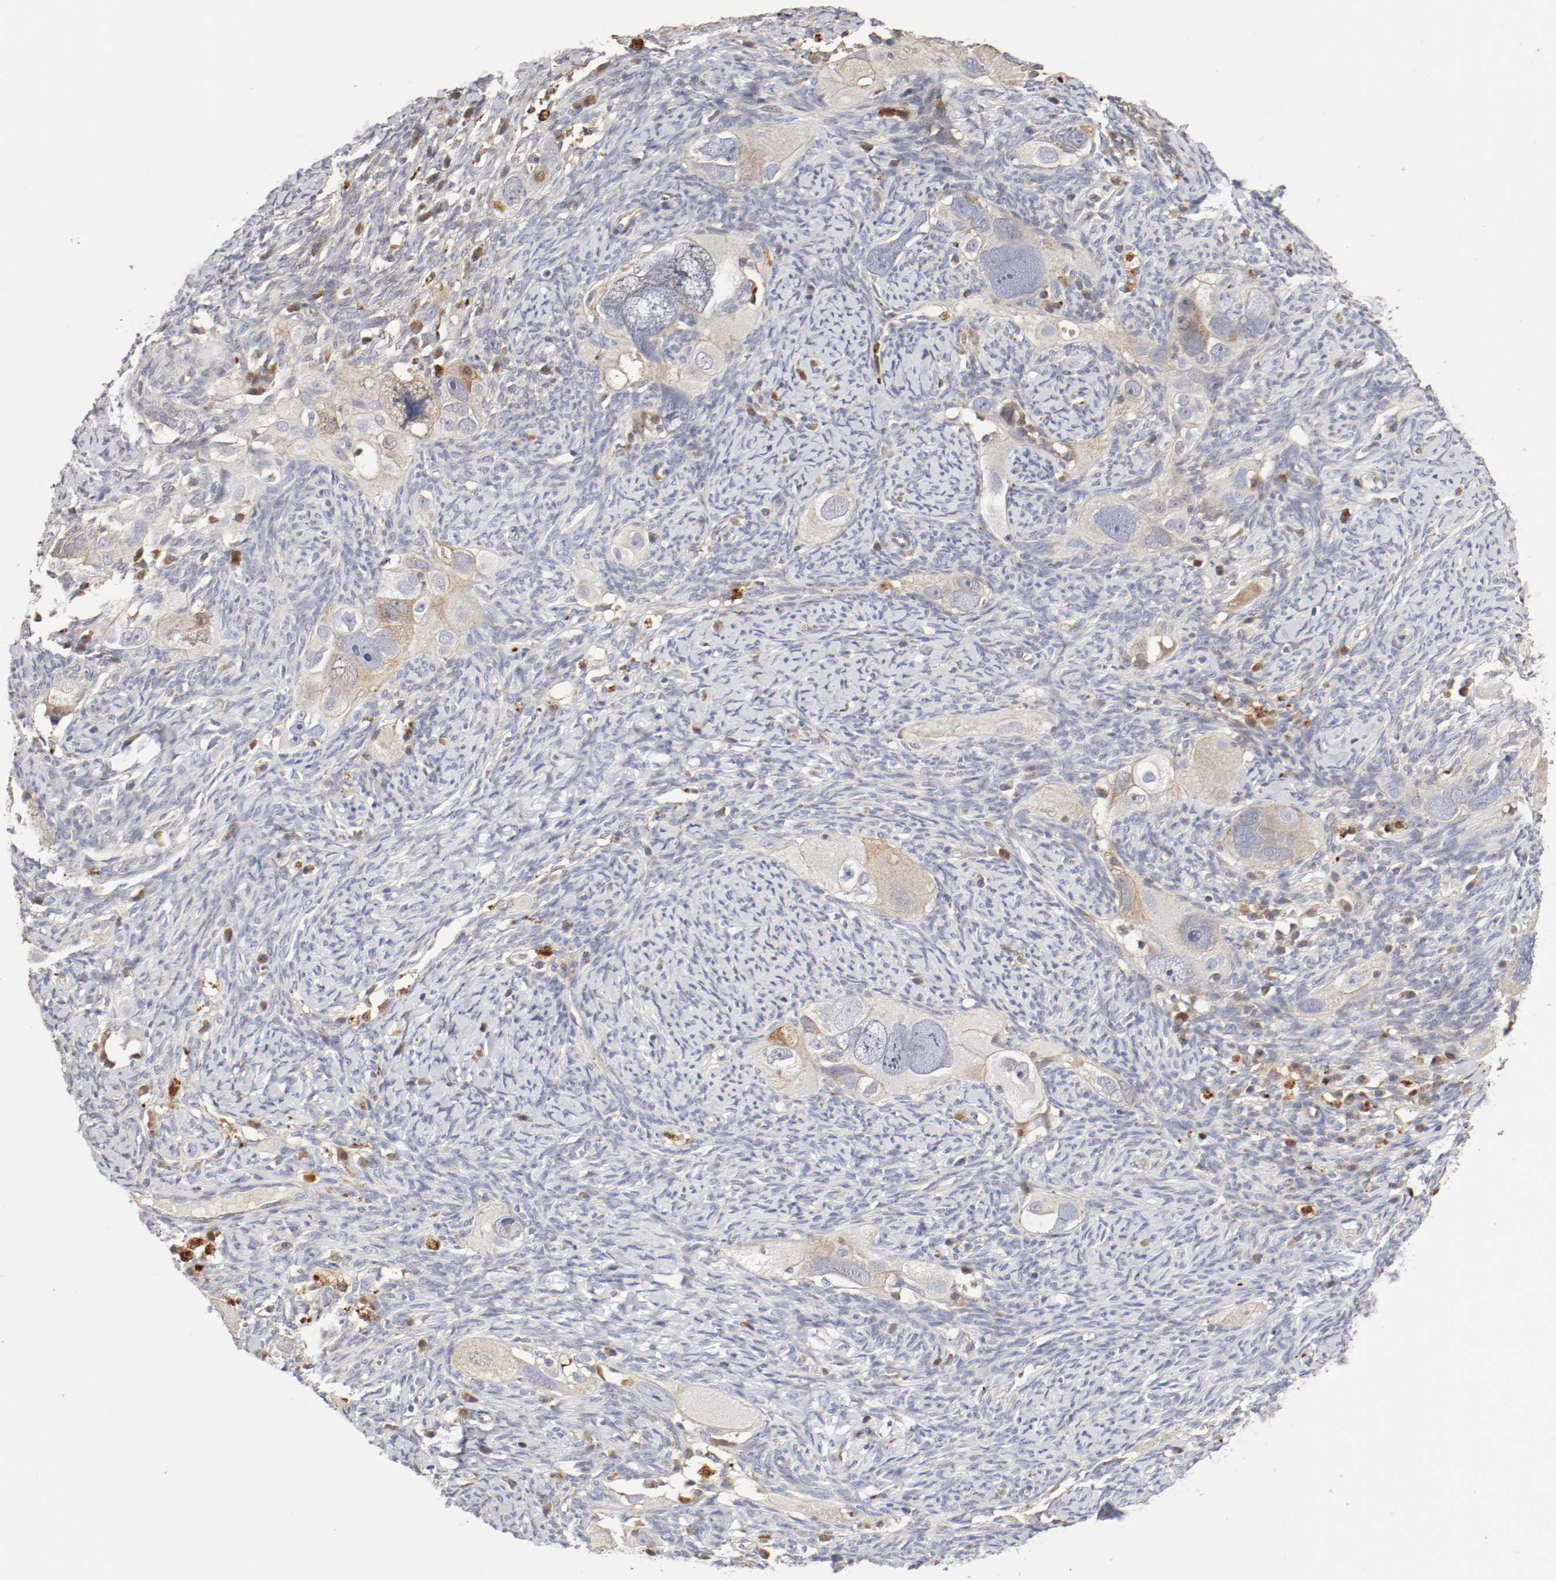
{"staining": {"intensity": "weak", "quantity": "25%-75%", "location": "cytoplasmic/membranous"}, "tissue": "ovarian cancer", "cell_type": "Tumor cells", "image_type": "cancer", "snomed": [{"axis": "morphology", "description": "Normal tissue, NOS"}, {"axis": "morphology", "description": "Cystadenocarcinoma, serous, NOS"}, {"axis": "topography", "description": "Ovary"}], "caption": "Serous cystadenocarcinoma (ovarian) stained with a protein marker demonstrates weak staining in tumor cells.", "gene": "CDK6", "patient": {"sex": "female", "age": 62}}